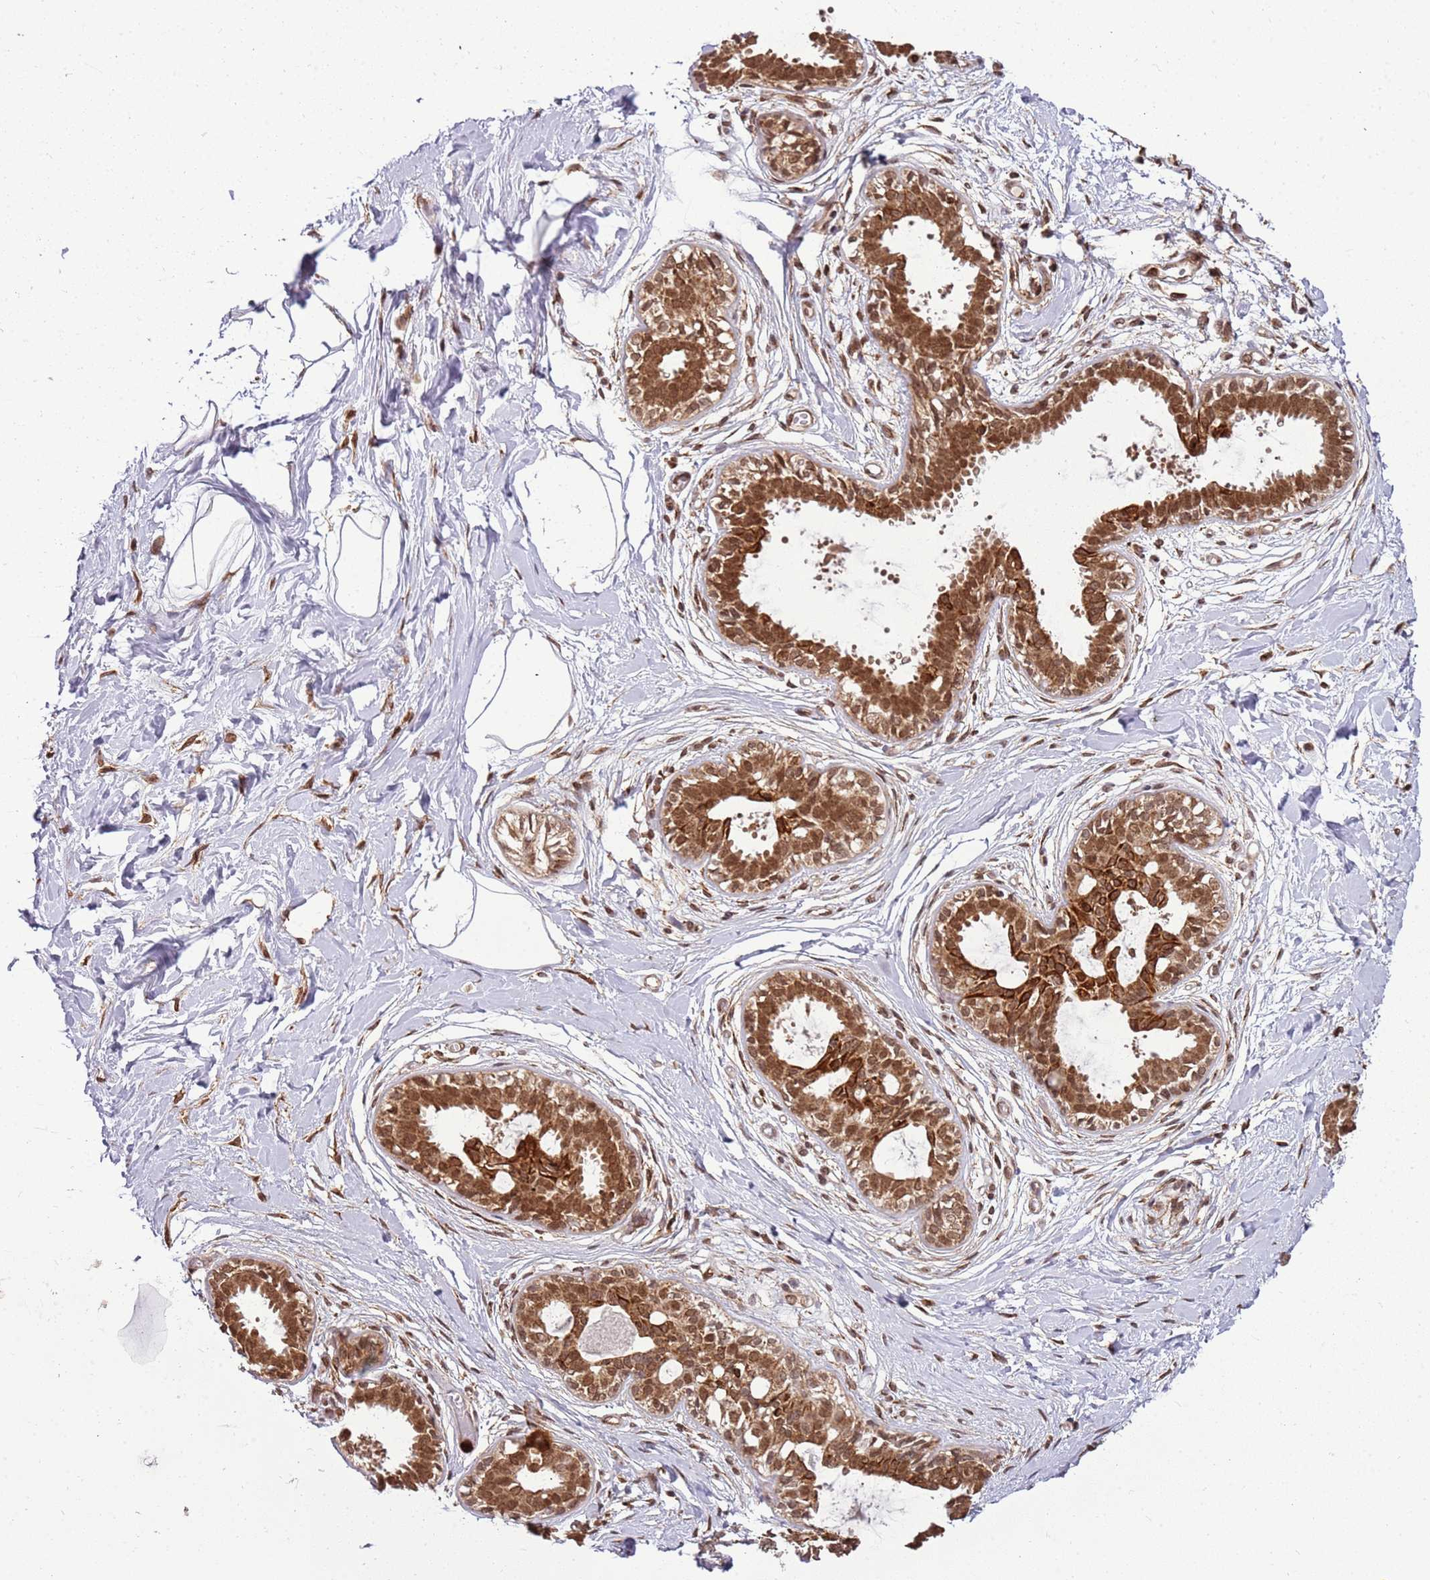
{"staining": {"intensity": "moderate", "quantity": ">75%", "location": "nuclear"}, "tissue": "breast", "cell_type": "Adipocytes", "image_type": "normal", "snomed": [{"axis": "morphology", "description": "Normal tissue, NOS"}, {"axis": "topography", "description": "Breast"}], "caption": "Protein expression analysis of normal human breast reveals moderate nuclear positivity in about >75% of adipocytes. The protein is shown in brown color, while the nuclei are stained blue.", "gene": "CEP170", "patient": {"sex": "female", "age": 45}}